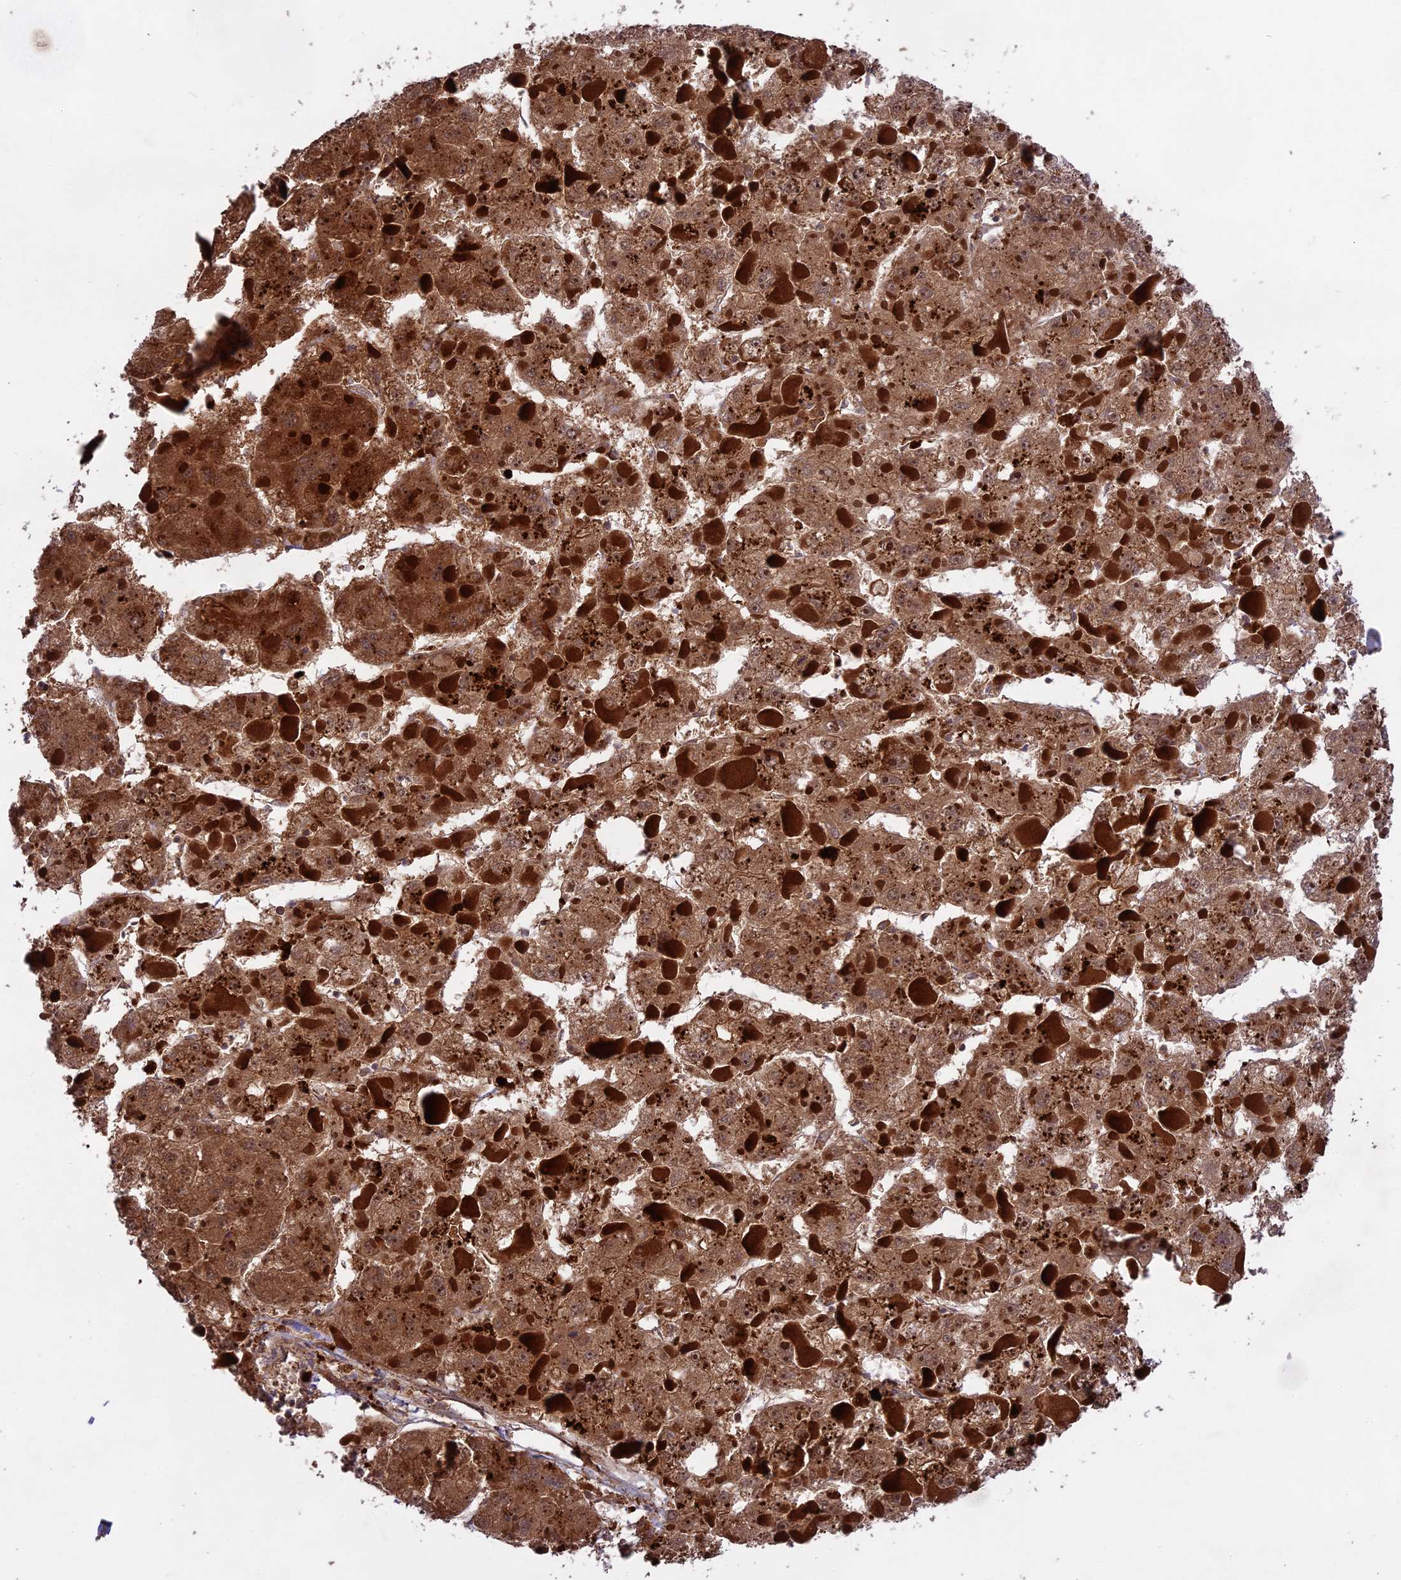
{"staining": {"intensity": "strong", "quantity": ">75%", "location": "cytoplasmic/membranous"}, "tissue": "liver cancer", "cell_type": "Tumor cells", "image_type": "cancer", "snomed": [{"axis": "morphology", "description": "Carcinoma, Hepatocellular, NOS"}, {"axis": "topography", "description": "Liver"}], "caption": "A histopathology image of liver hepatocellular carcinoma stained for a protein reveals strong cytoplasmic/membranous brown staining in tumor cells.", "gene": "NUDT8", "patient": {"sex": "female", "age": 73}}